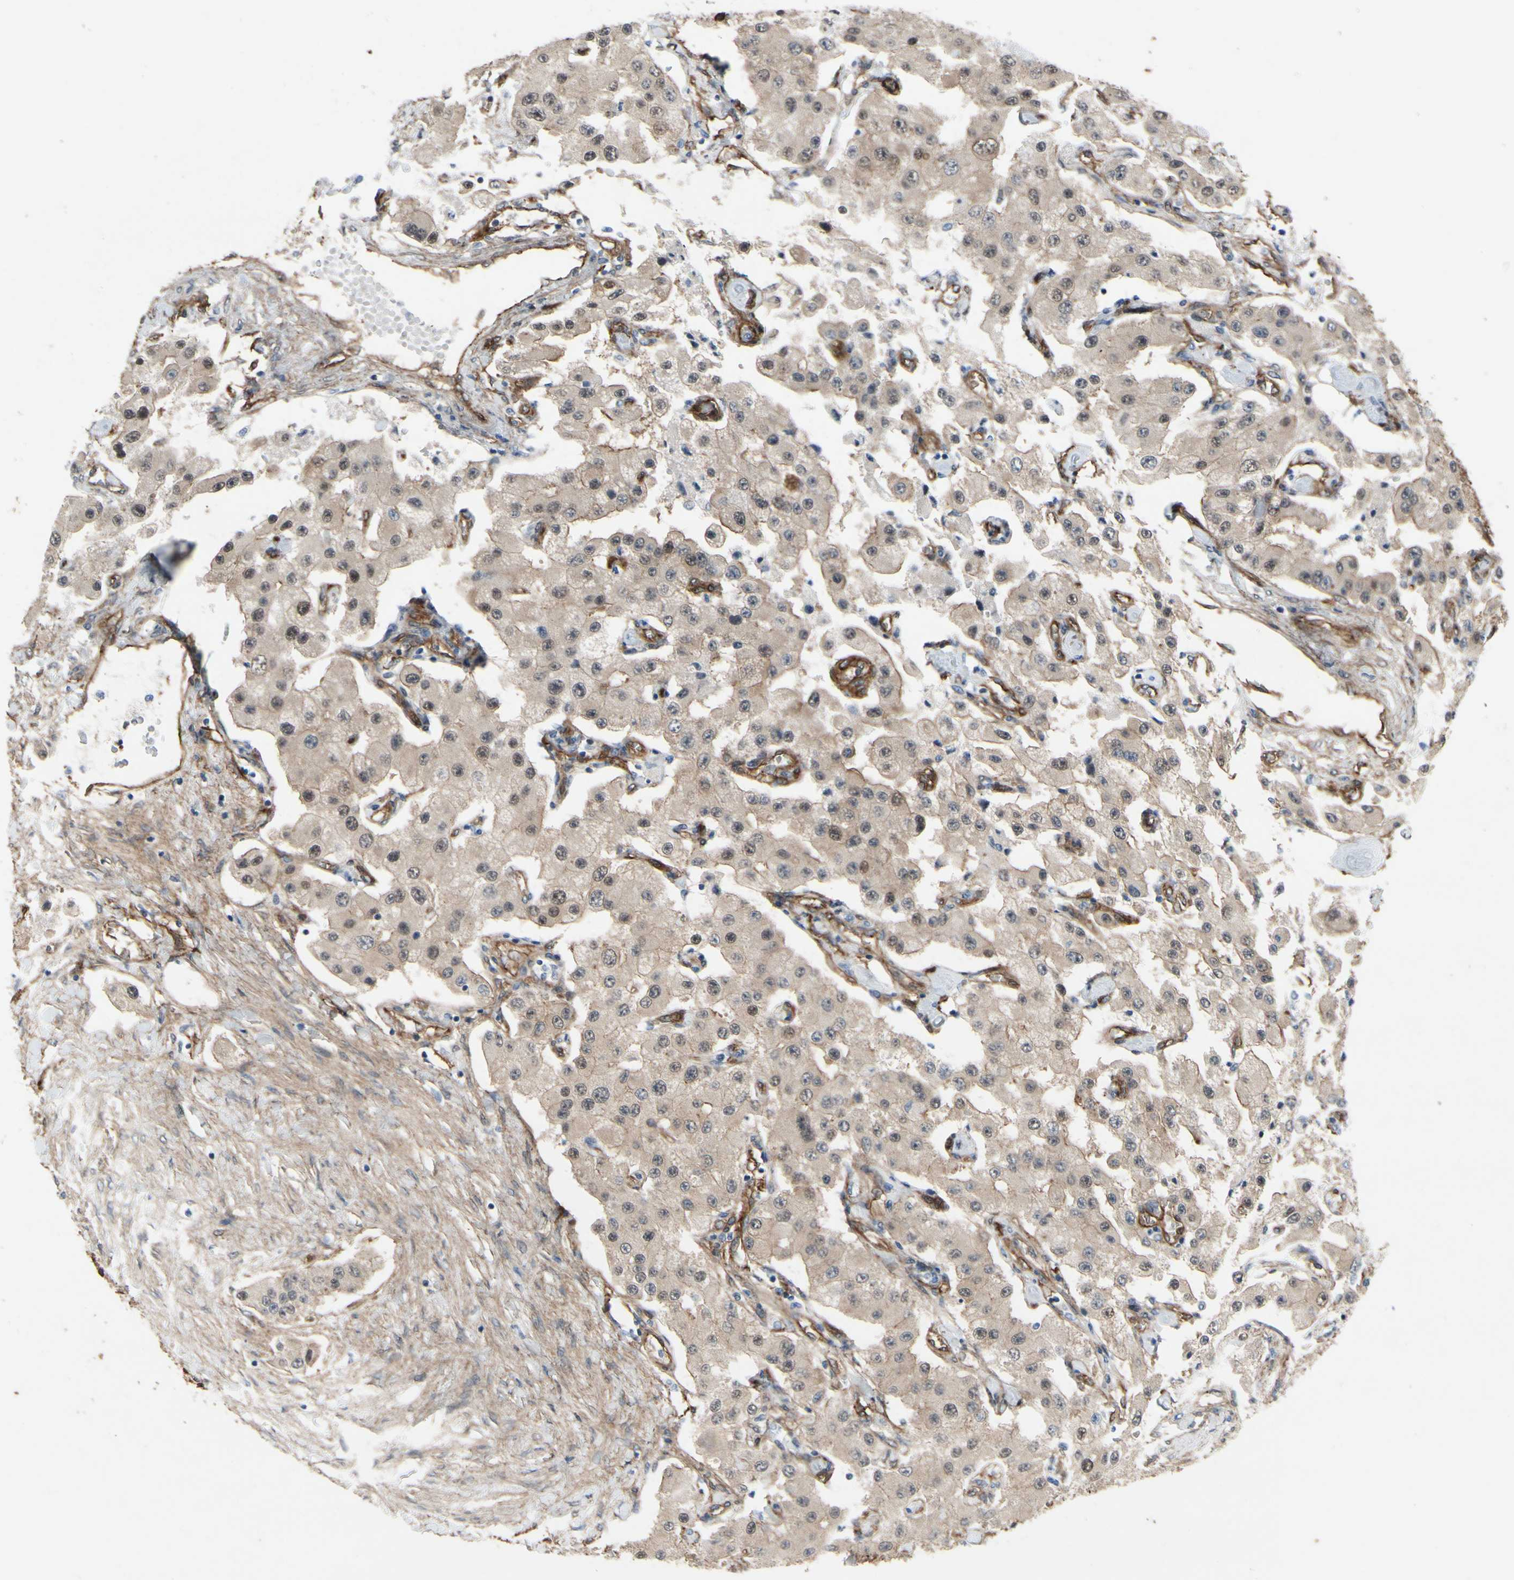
{"staining": {"intensity": "weak", "quantity": "25%-75%", "location": "cytoplasmic/membranous"}, "tissue": "carcinoid", "cell_type": "Tumor cells", "image_type": "cancer", "snomed": [{"axis": "morphology", "description": "Carcinoid, malignant, NOS"}, {"axis": "topography", "description": "Pancreas"}], "caption": "Tumor cells show low levels of weak cytoplasmic/membranous positivity in about 25%-75% of cells in human carcinoid (malignant).", "gene": "CTTNBP2", "patient": {"sex": "male", "age": 41}}